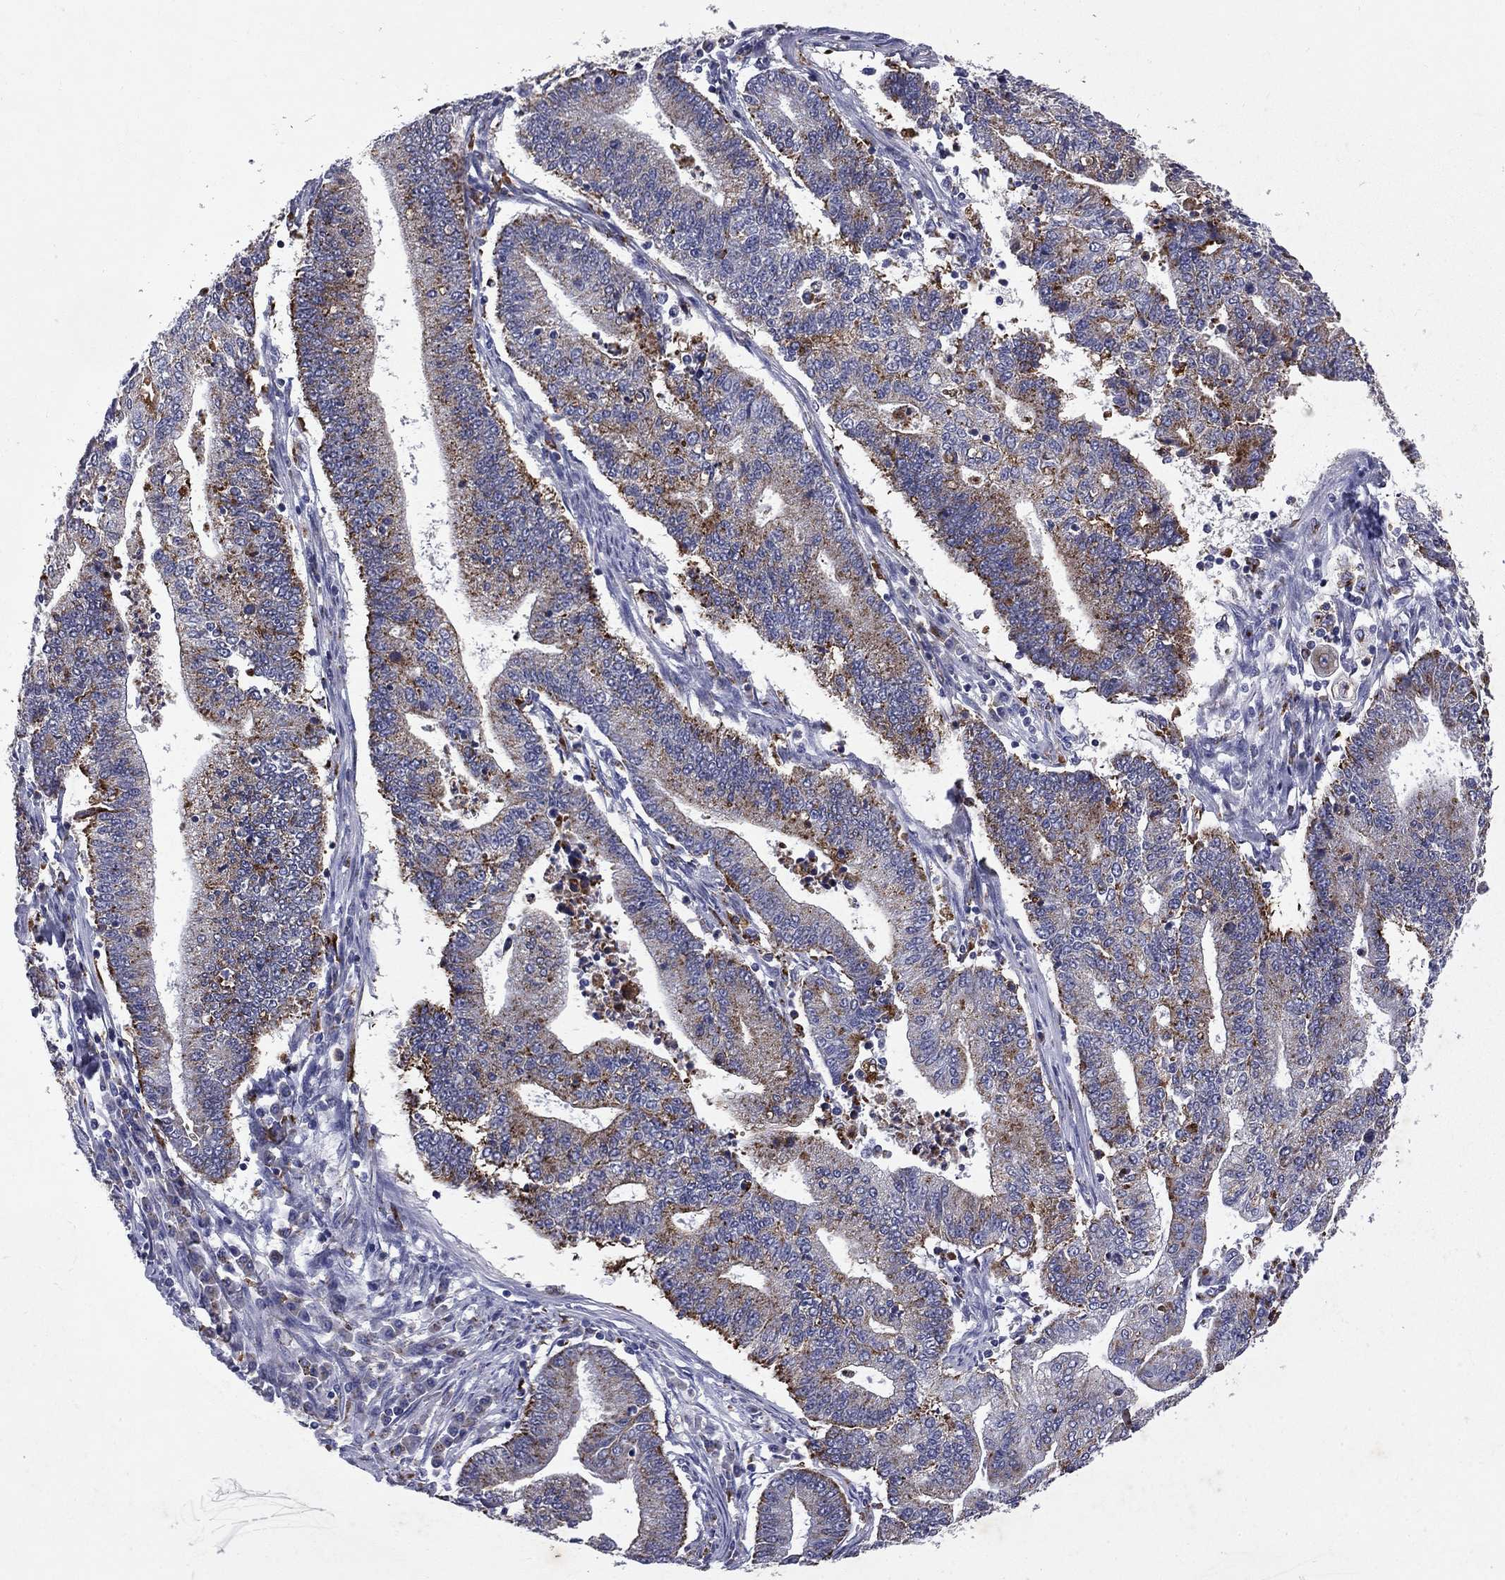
{"staining": {"intensity": "moderate", "quantity": "<25%", "location": "cytoplasmic/membranous"}, "tissue": "endometrial cancer", "cell_type": "Tumor cells", "image_type": "cancer", "snomed": [{"axis": "morphology", "description": "Adenocarcinoma, NOS"}, {"axis": "topography", "description": "Uterus"}, {"axis": "topography", "description": "Endometrium"}], "caption": "Protein expression analysis of endometrial cancer (adenocarcinoma) displays moderate cytoplasmic/membranous expression in approximately <25% of tumor cells.", "gene": "MADCAM1", "patient": {"sex": "female", "age": 54}}